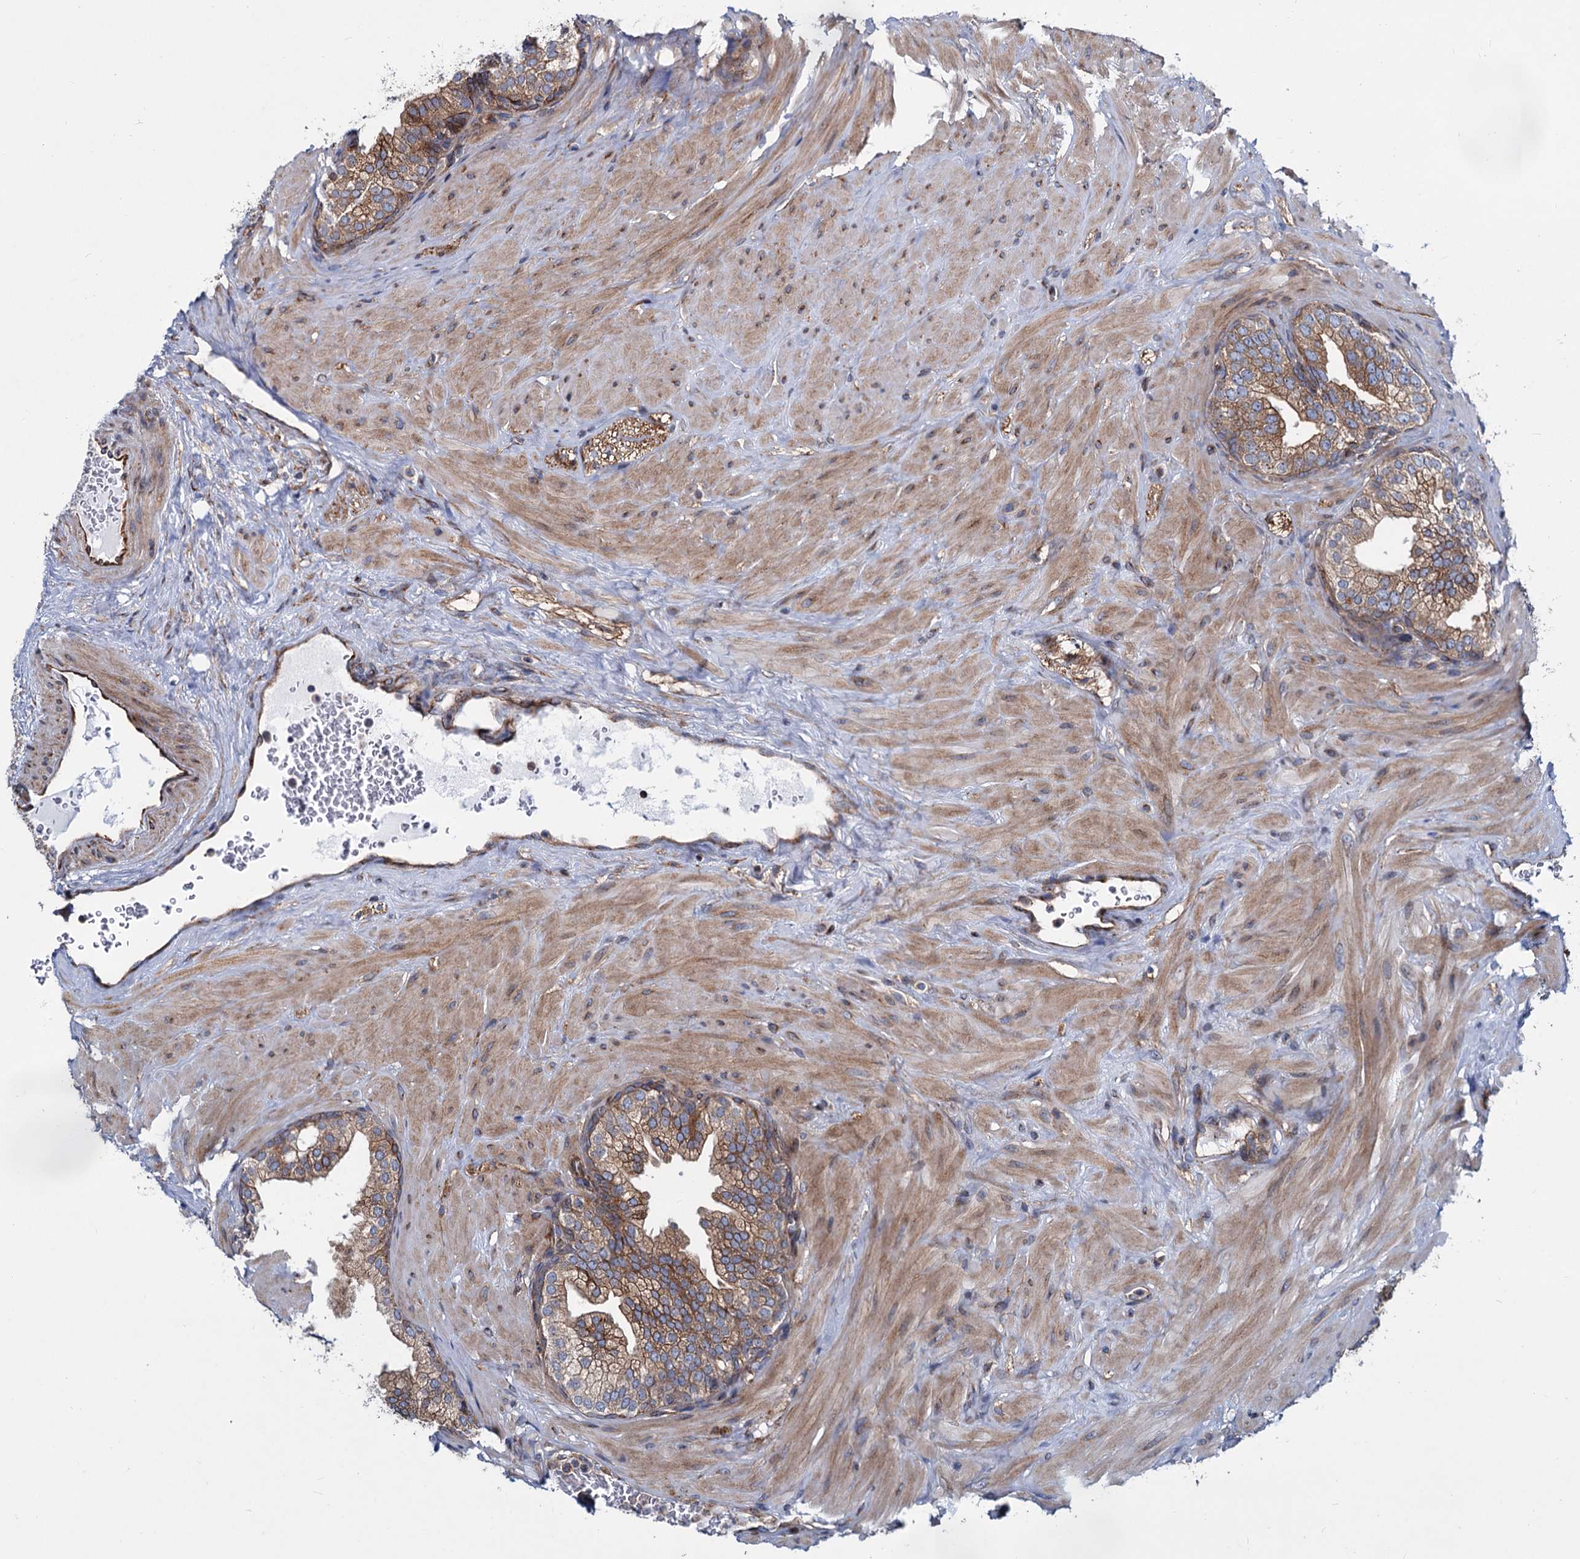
{"staining": {"intensity": "moderate", "quantity": ">75%", "location": "cytoplasmic/membranous"}, "tissue": "prostate", "cell_type": "Glandular cells", "image_type": "normal", "snomed": [{"axis": "morphology", "description": "Normal tissue, NOS"}, {"axis": "topography", "description": "Prostate"}], "caption": "An image of human prostate stained for a protein demonstrates moderate cytoplasmic/membranous brown staining in glandular cells.", "gene": "PSEN1", "patient": {"sex": "male", "age": 60}}